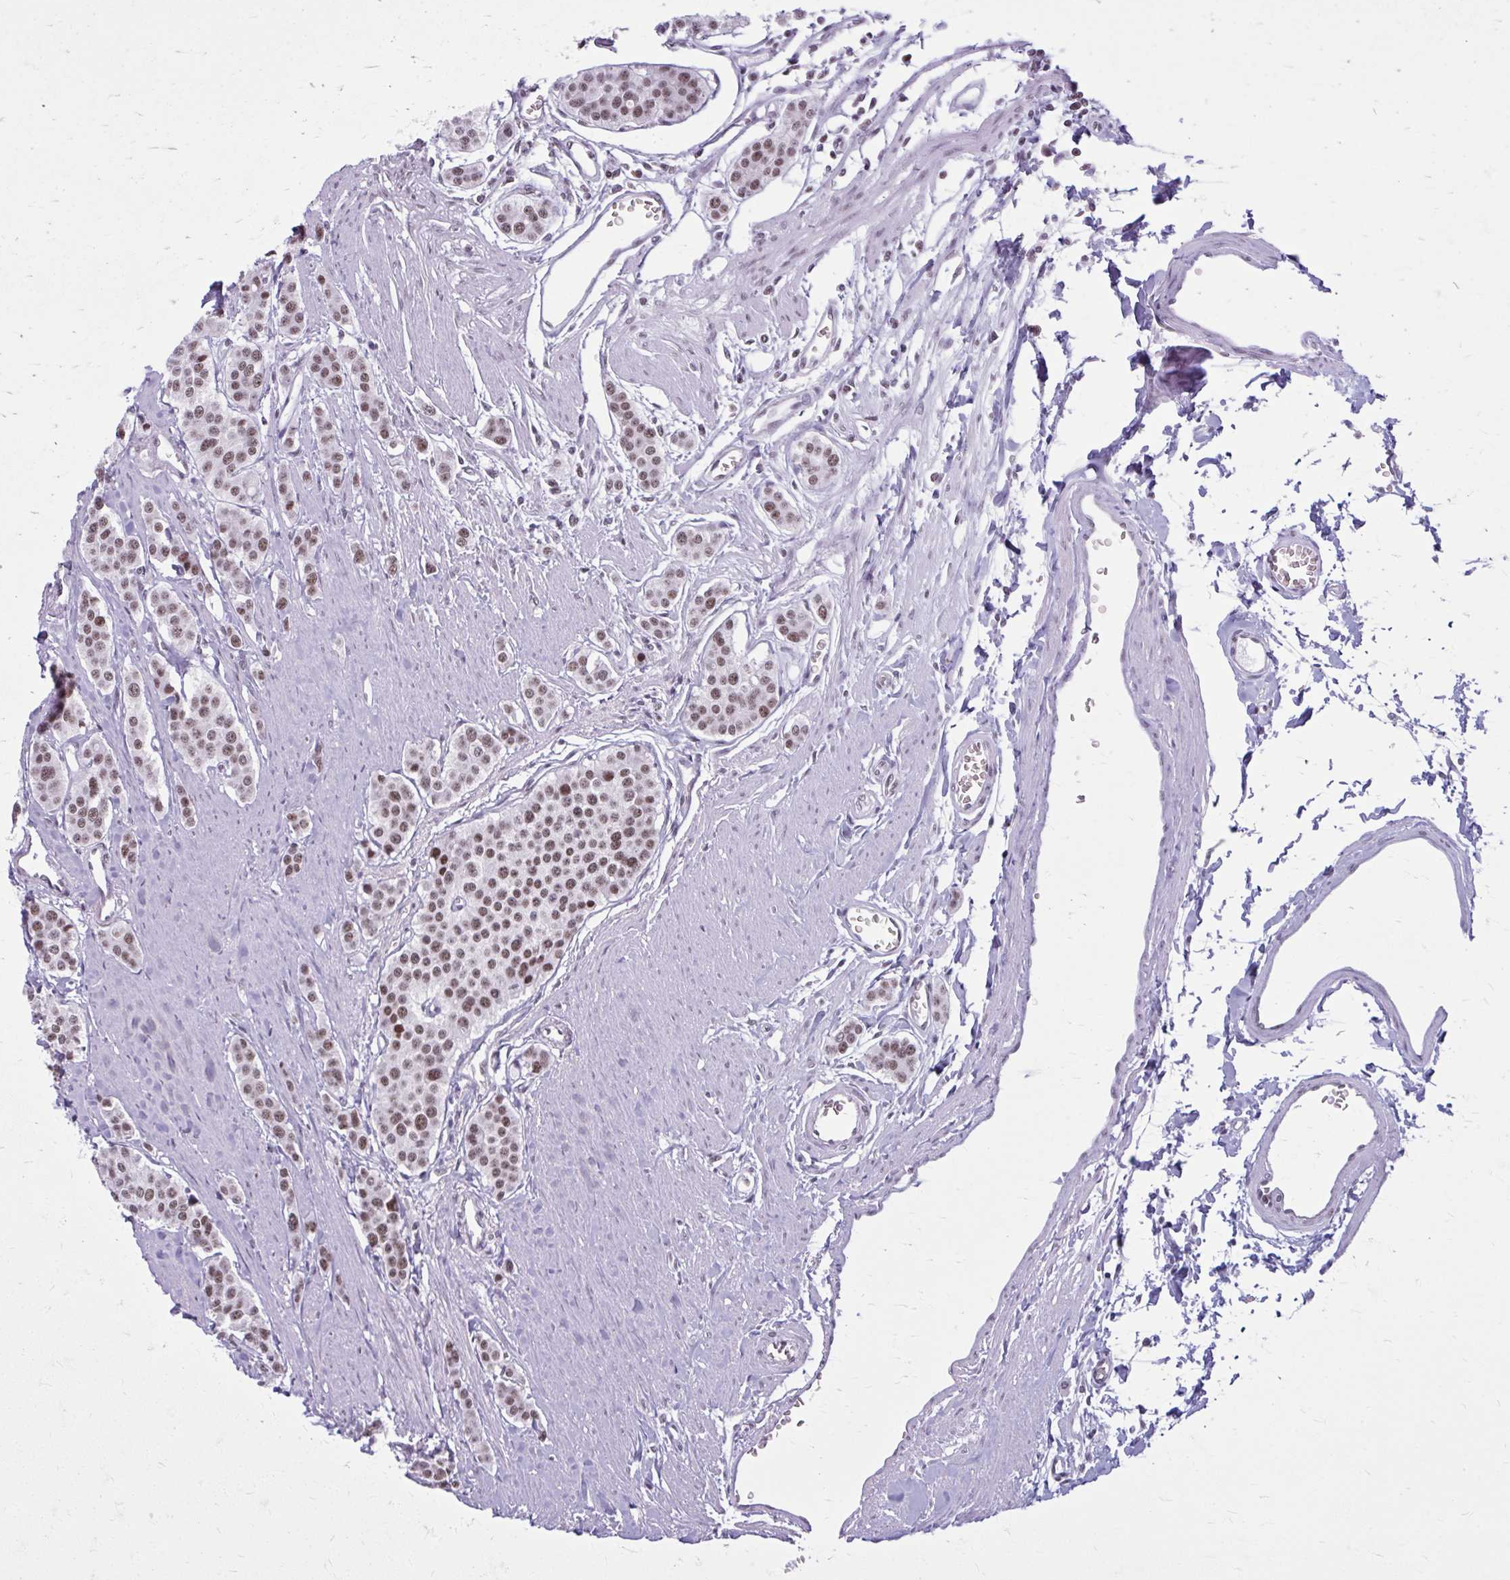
{"staining": {"intensity": "moderate", "quantity": ">75%", "location": "nuclear"}, "tissue": "carcinoid", "cell_type": "Tumor cells", "image_type": "cancer", "snomed": [{"axis": "morphology", "description": "Carcinoid, malignant, NOS"}, {"axis": "topography", "description": "Small intestine"}], "caption": "Protein staining of carcinoid tissue exhibits moderate nuclear positivity in approximately >75% of tumor cells.", "gene": "PABIR1", "patient": {"sex": "male", "age": 60}}